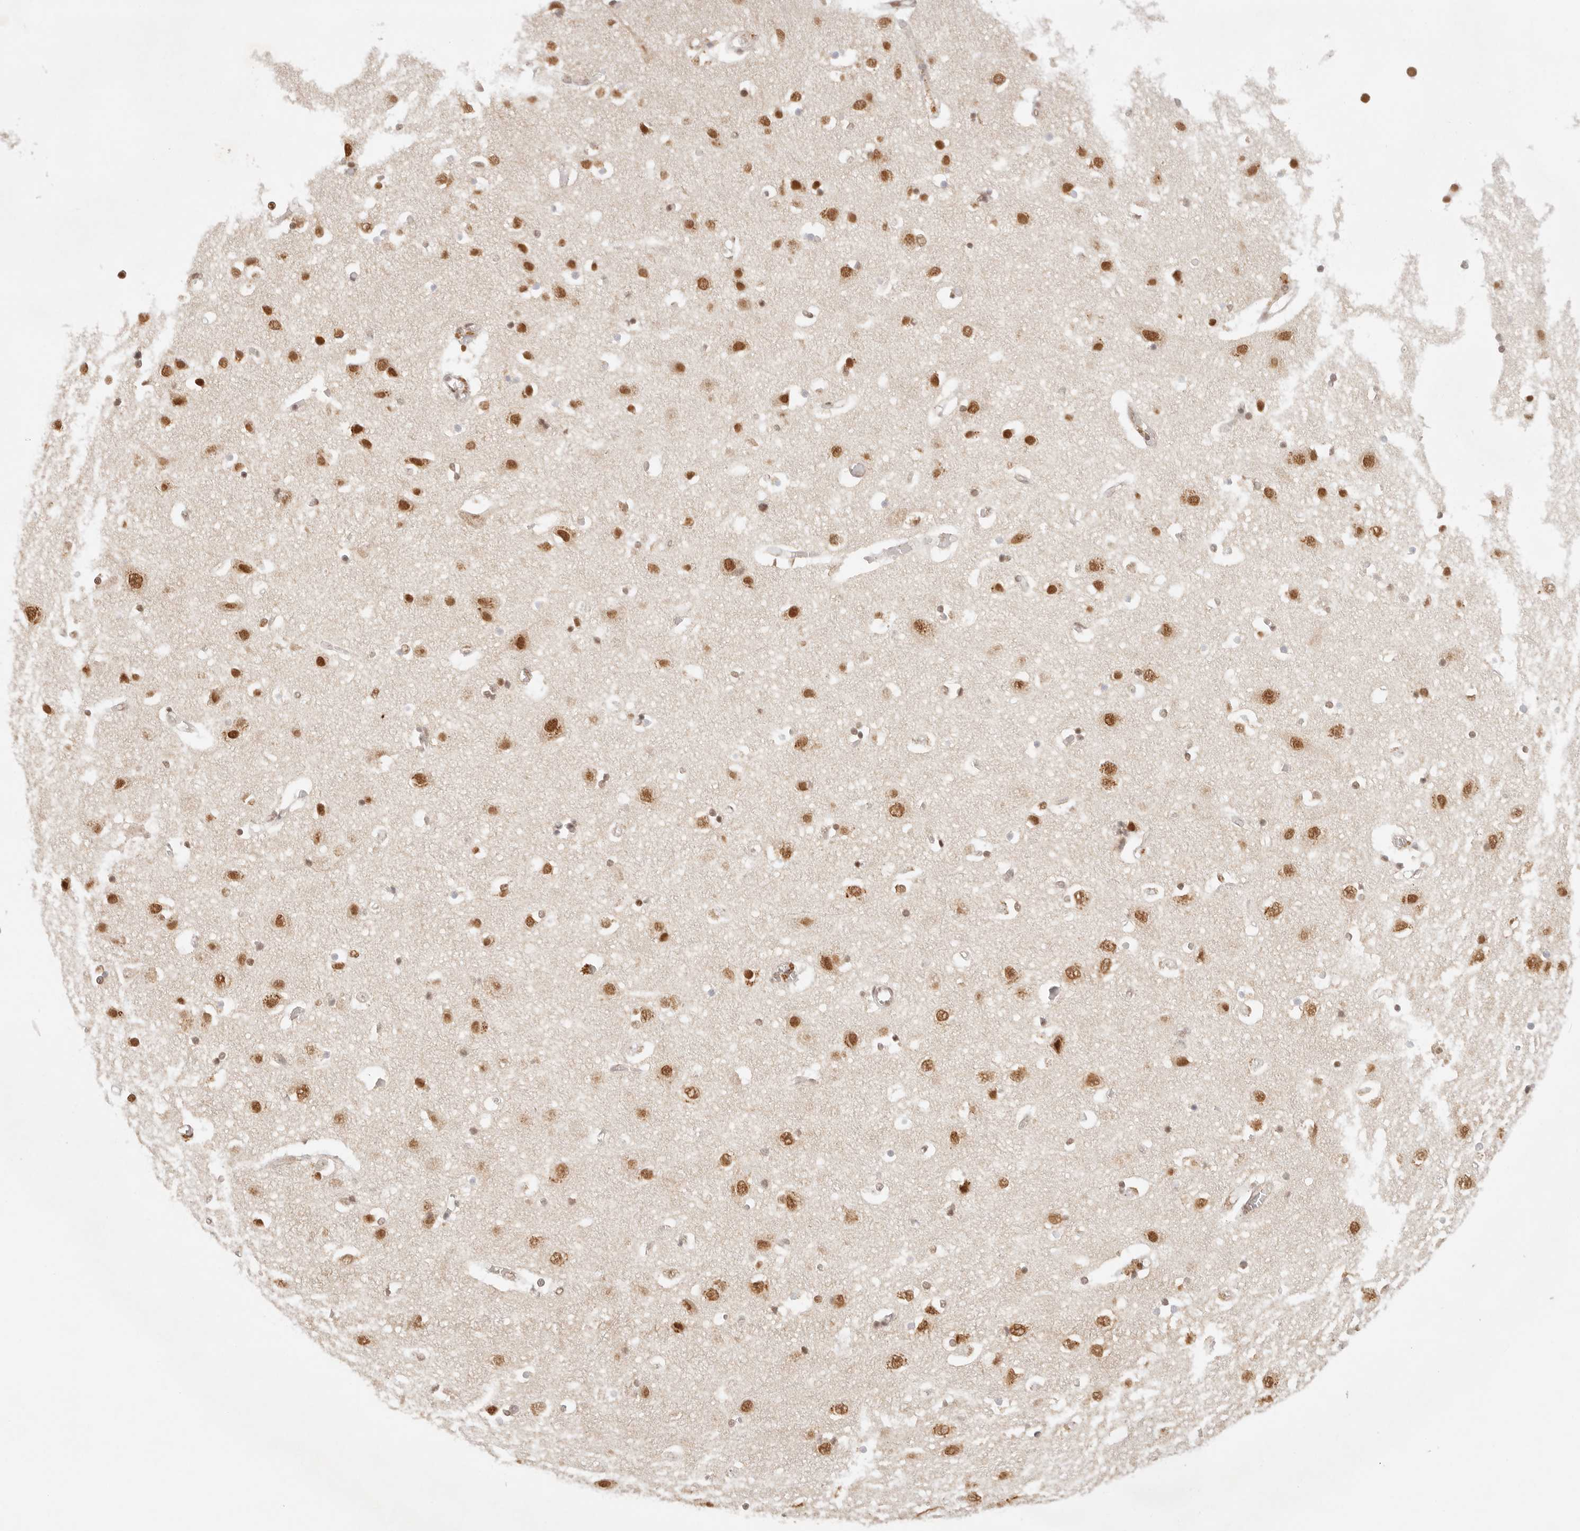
{"staining": {"intensity": "moderate", "quantity": "25%-75%", "location": "cytoplasmic/membranous,nuclear"}, "tissue": "cerebral cortex", "cell_type": "Endothelial cells", "image_type": "normal", "snomed": [{"axis": "morphology", "description": "Normal tissue, NOS"}, {"axis": "topography", "description": "Cerebral cortex"}], "caption": "Endothelial cells demonstrate medium levels of moderate cytoplasmic/membranous,nuclear expression in approximately 25%-75% of cells in unremarkable cerebral cortex. The staining is performed using DAB brown chromogen to label protein expression. The nuclei are counter-stained blue using hematoxylin.", "gene": "HOXC5", "patient": {"sex": "male", "age": 54}}